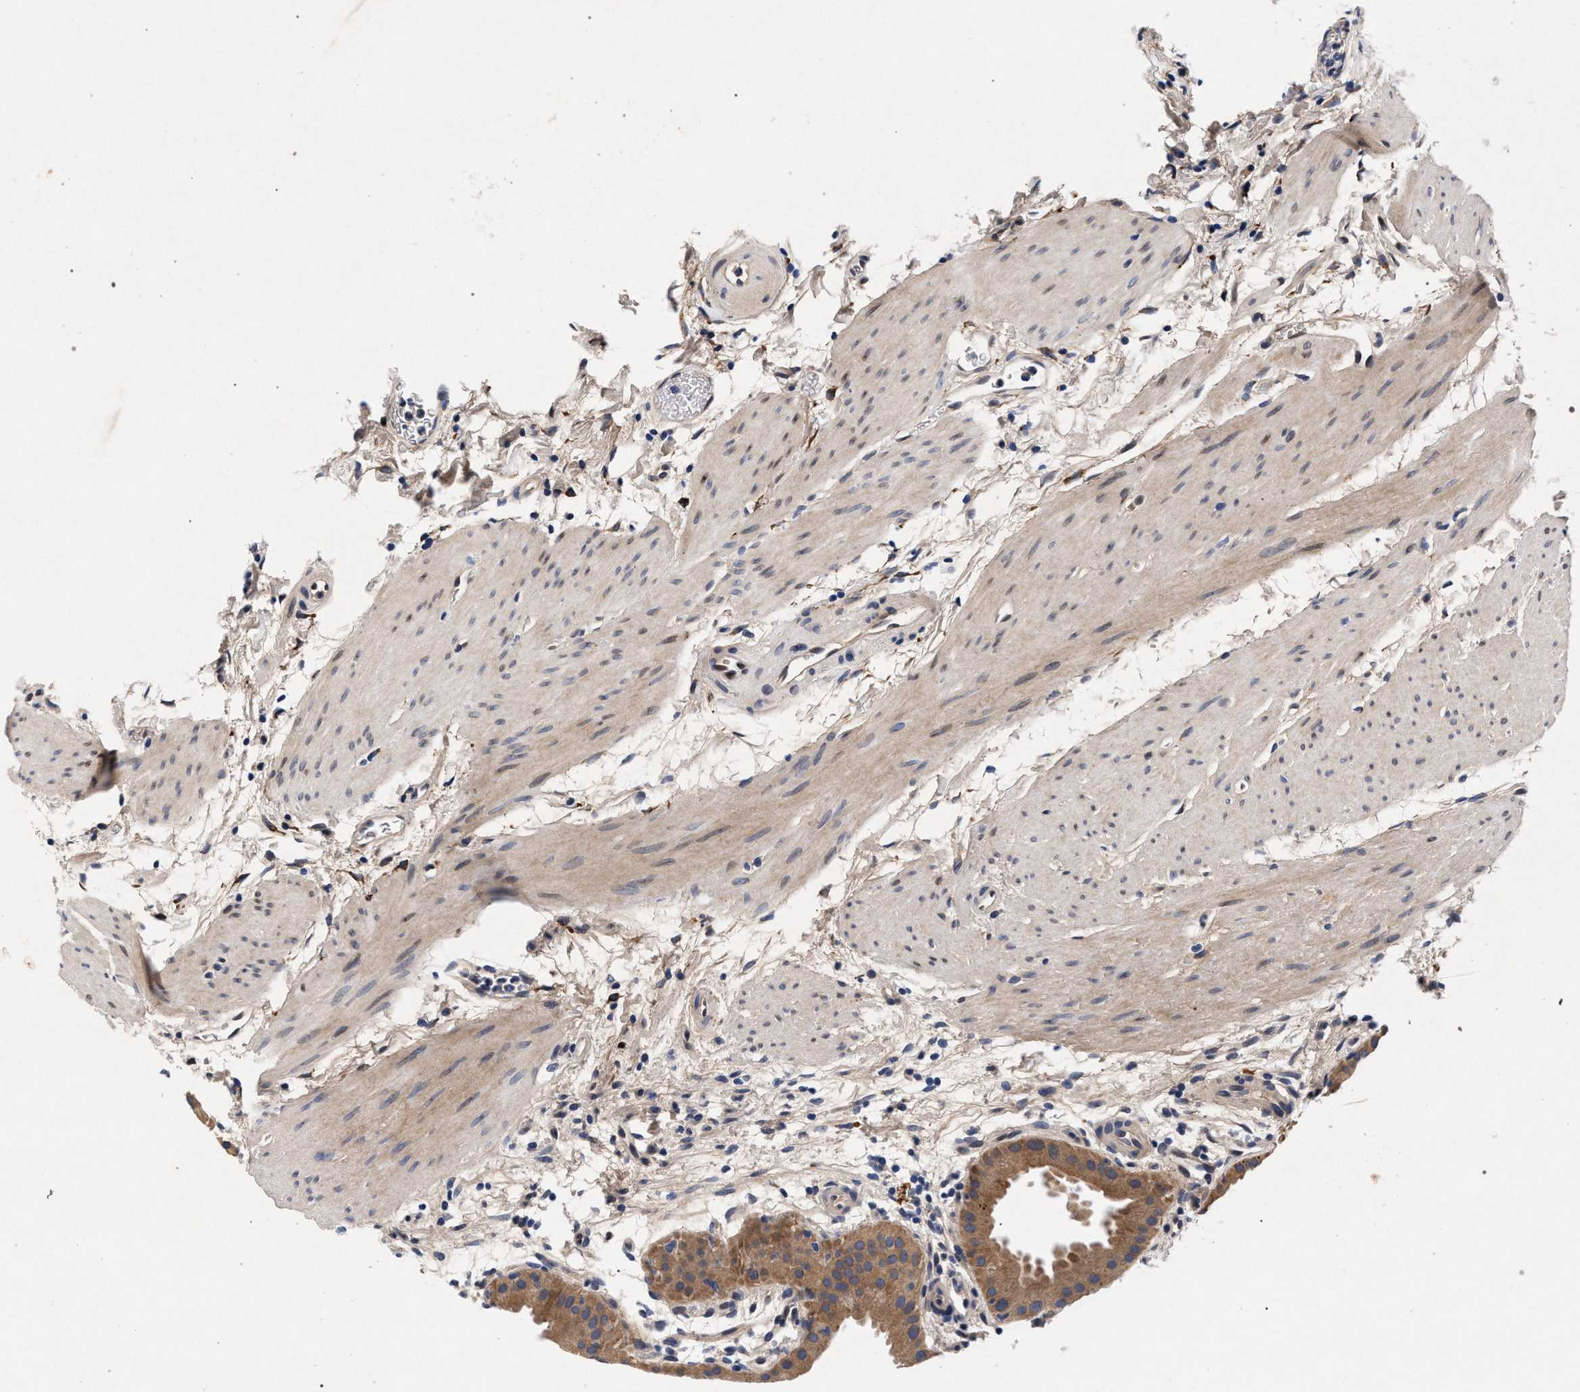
{"staining": {"intensity": "moderate", "quantity": ">75%", "location": "cytoplasmic/membranous"}, "tissue": "gallbladder", "cell_type": "Glandular cells", "image_type": "normal", "snomed": [{"axis": "morphology", "description": "Normal tissue, NOS"}, {"axis": "topography", "description": "Gallbladder"}], "caption": "This photomicrograph demonstrates unremarkable gallbladder stained with immunohistochemistry (IHC) to label a protein in brown. The cytoplasmic/membranous of glandular cells show moderate positivity for the protein. Nuclei are counter-stained blue.", "gene": "NEK7", "patient": {"sex": "female", "age": 64}}